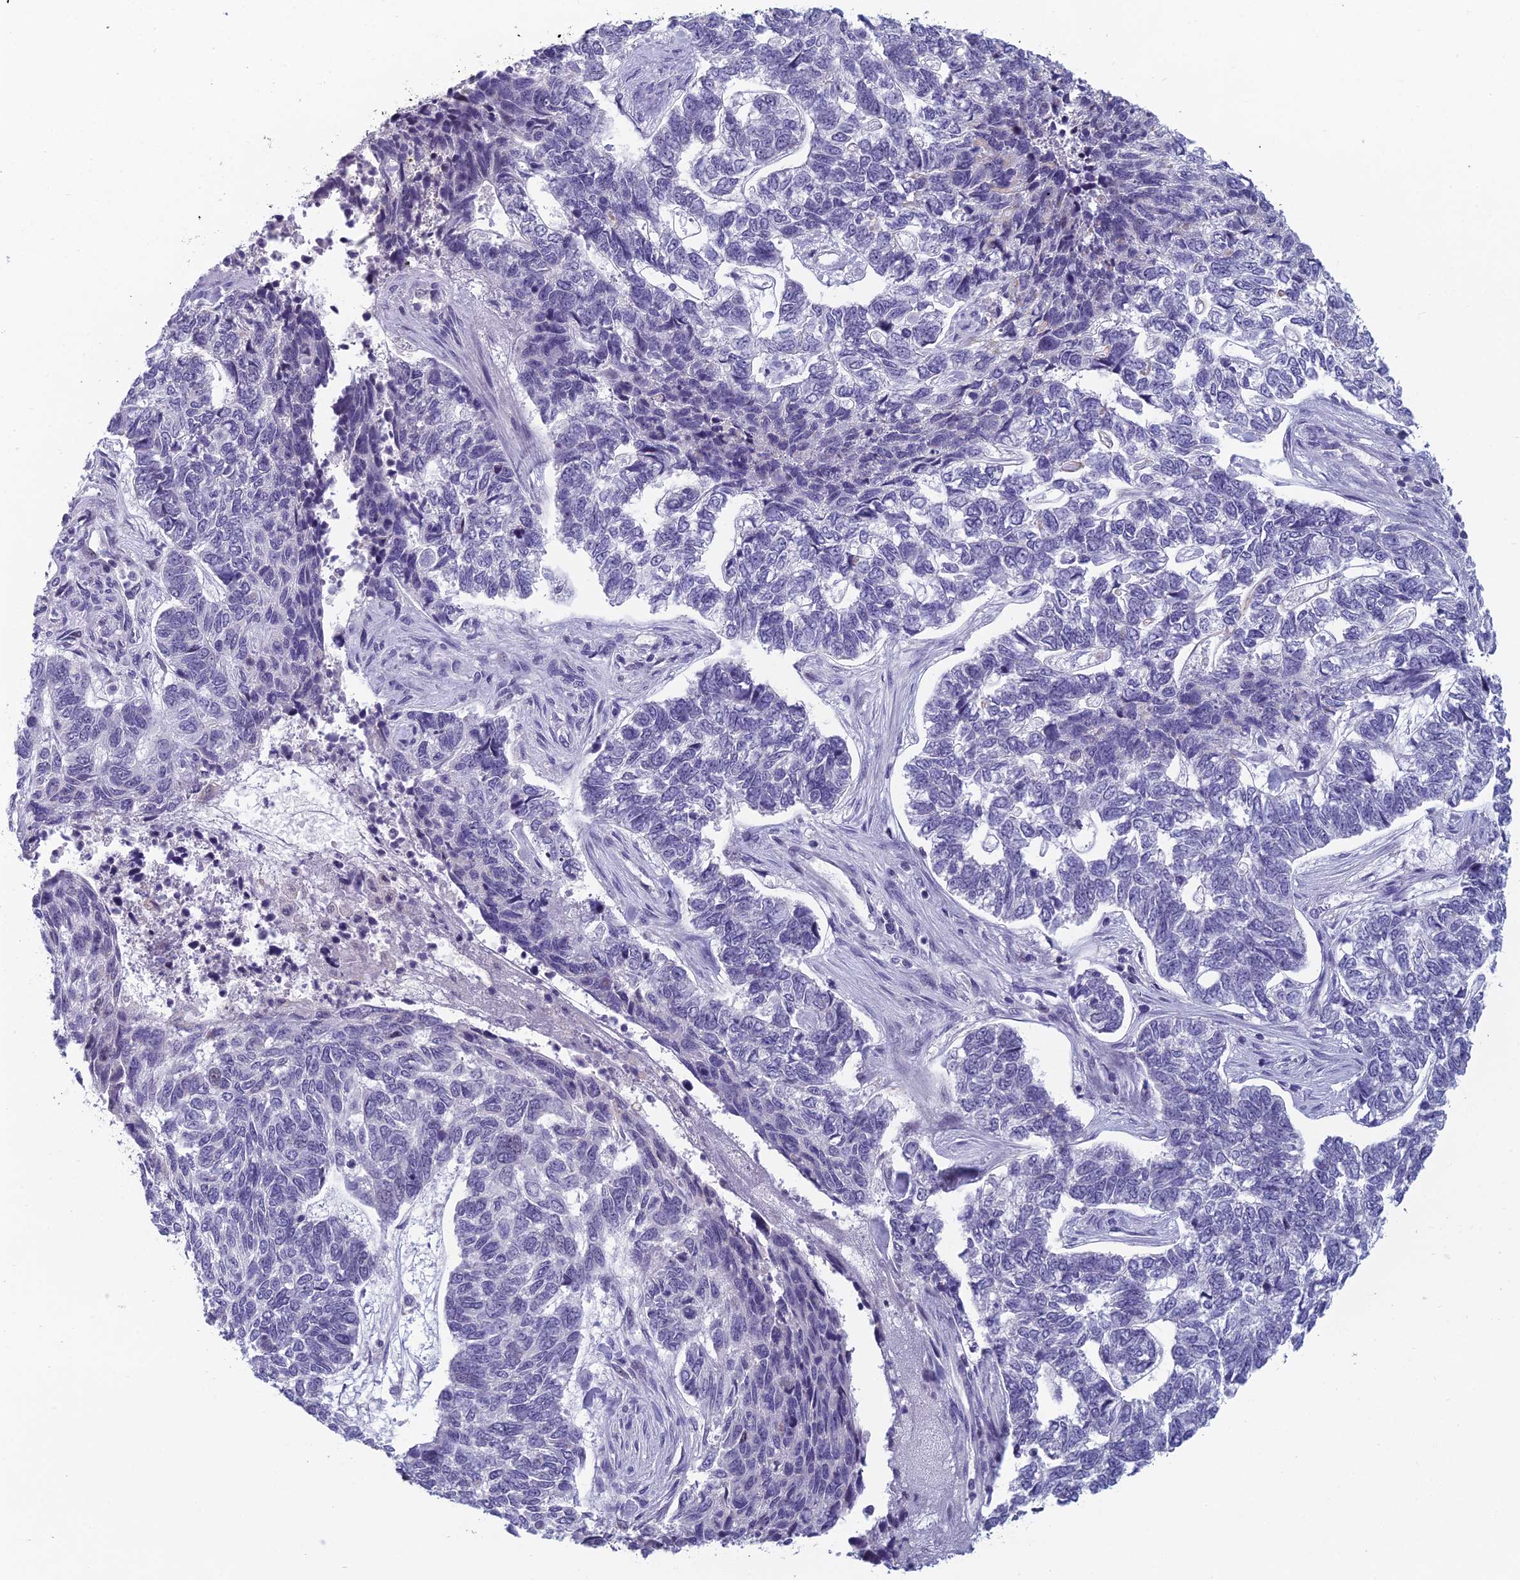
{"staining": {"intensity": "negative", "quantity": "none", "location": "none"}, "tissue": "skin cancer", "cell_type": "Tumor cells", "image_type": "cancer", "snomed": [{"axis": "morphology", "description": "Basal cell carcinoma"}, {"axis": "topography", "description": "Skin"}], "caption": "The immunohistochemistry (IHC) histopathology image has no significant staining in tumor cells of skin cancer tissue.", "gene": "RGS17", "patient": {"sex": "female", "age": 65}}